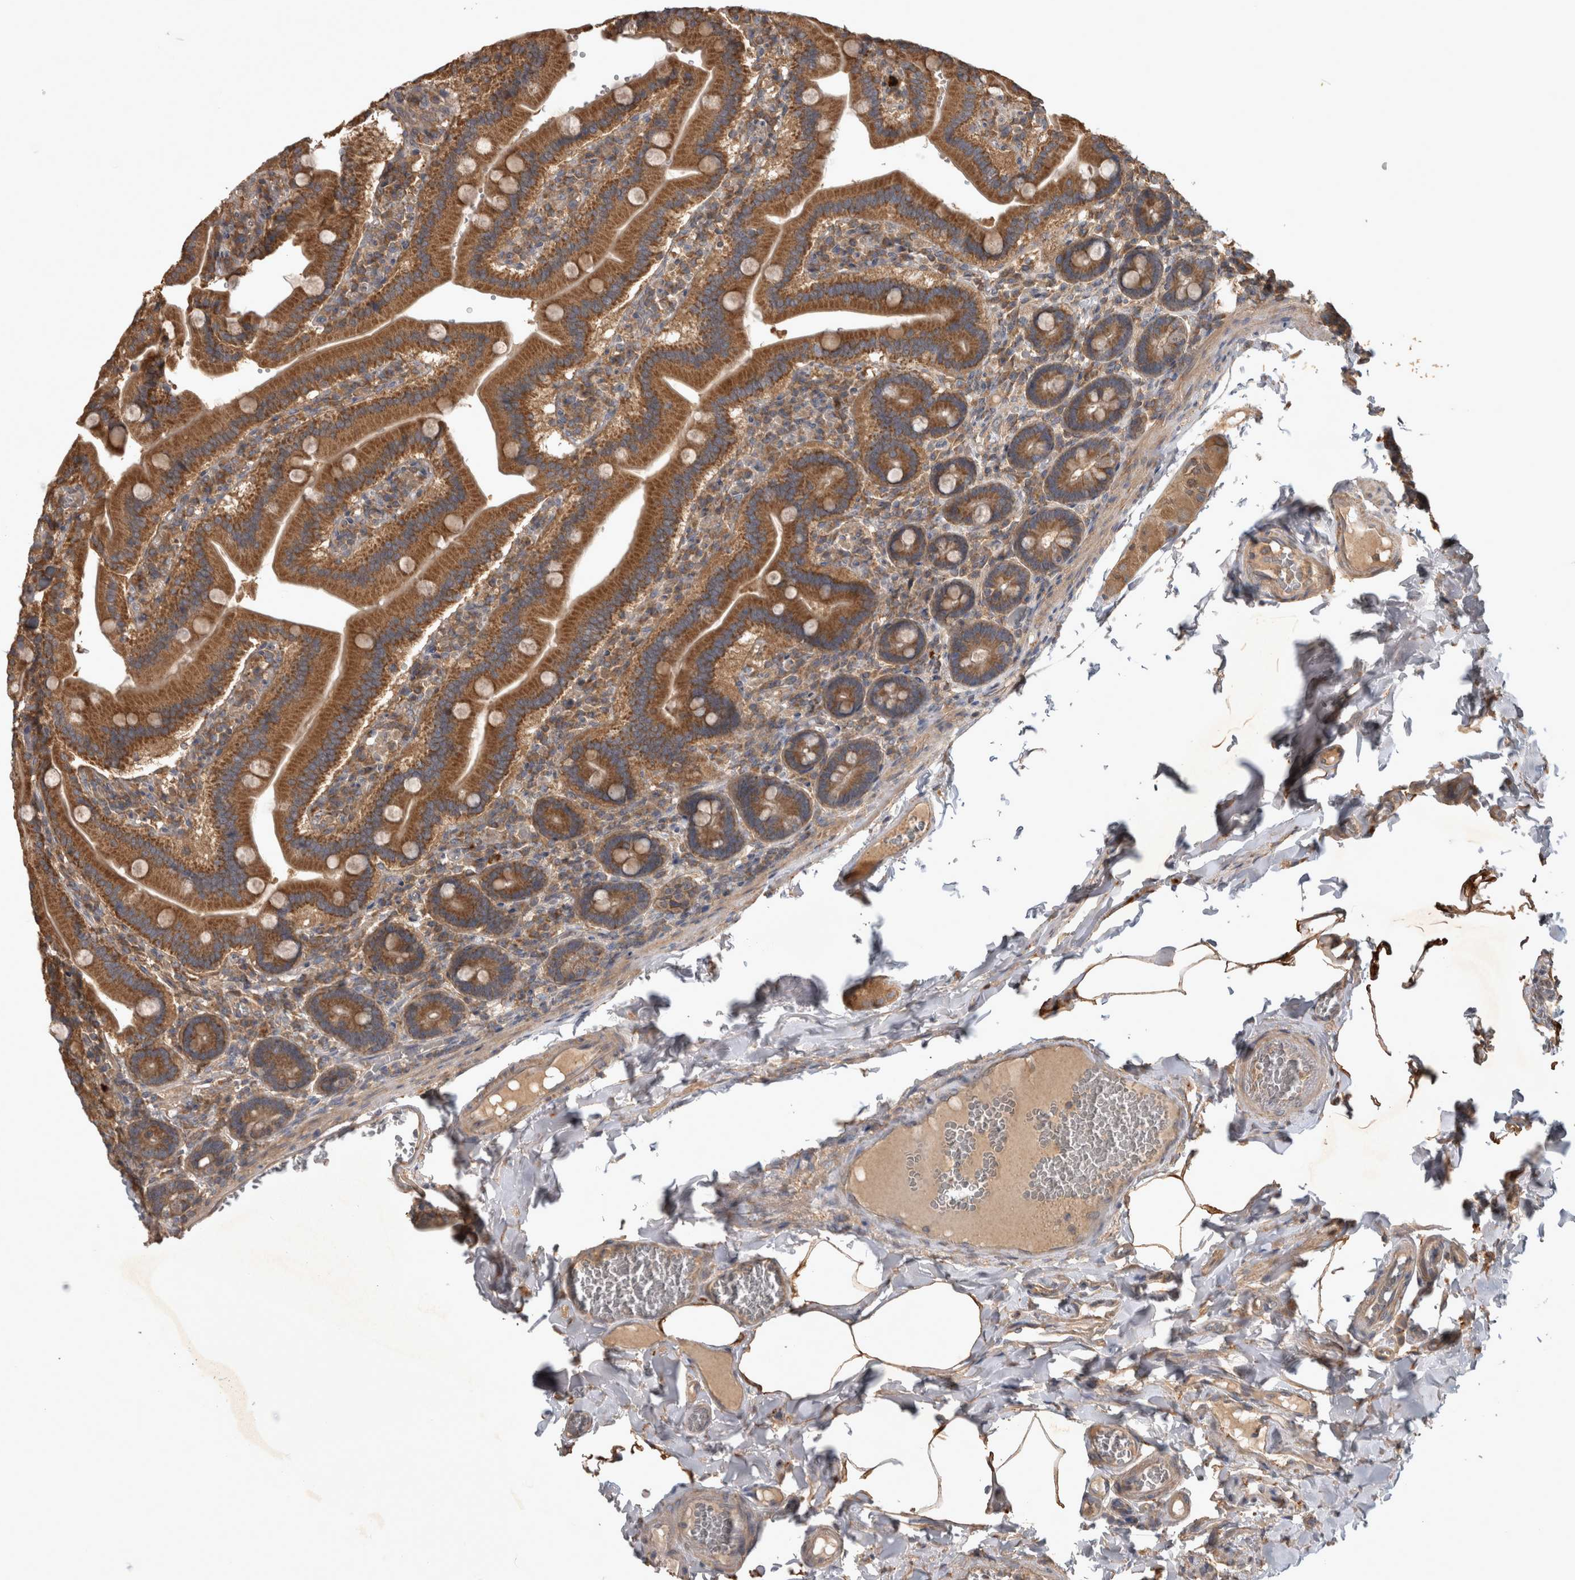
{"staining": {"intensity": "strong", "quantity": ">75%", "location": "cytoplasmic/membranous"}, "tissue": "duodenum", "cell_type": "Glandular cells", "image_type": "normal", "snomed": [{"axis": "morphology", "description": "Normal tissue, NOS"}, {"axis": "topography", "description": "Duodenum"}], "caption": "IHC (DAB) staining of benign duodenum displays strong cytoplasmic/membranous protein positivity in about >75% of glandular cells. Using DAB (3,3'-diaminobenzidine) (brown) and hematoxylin (blue) stains, captured at high magnification using brightfield microscopy.", "gene": "TRMT61B", "patient": {"sex": "female", "age": 62}}